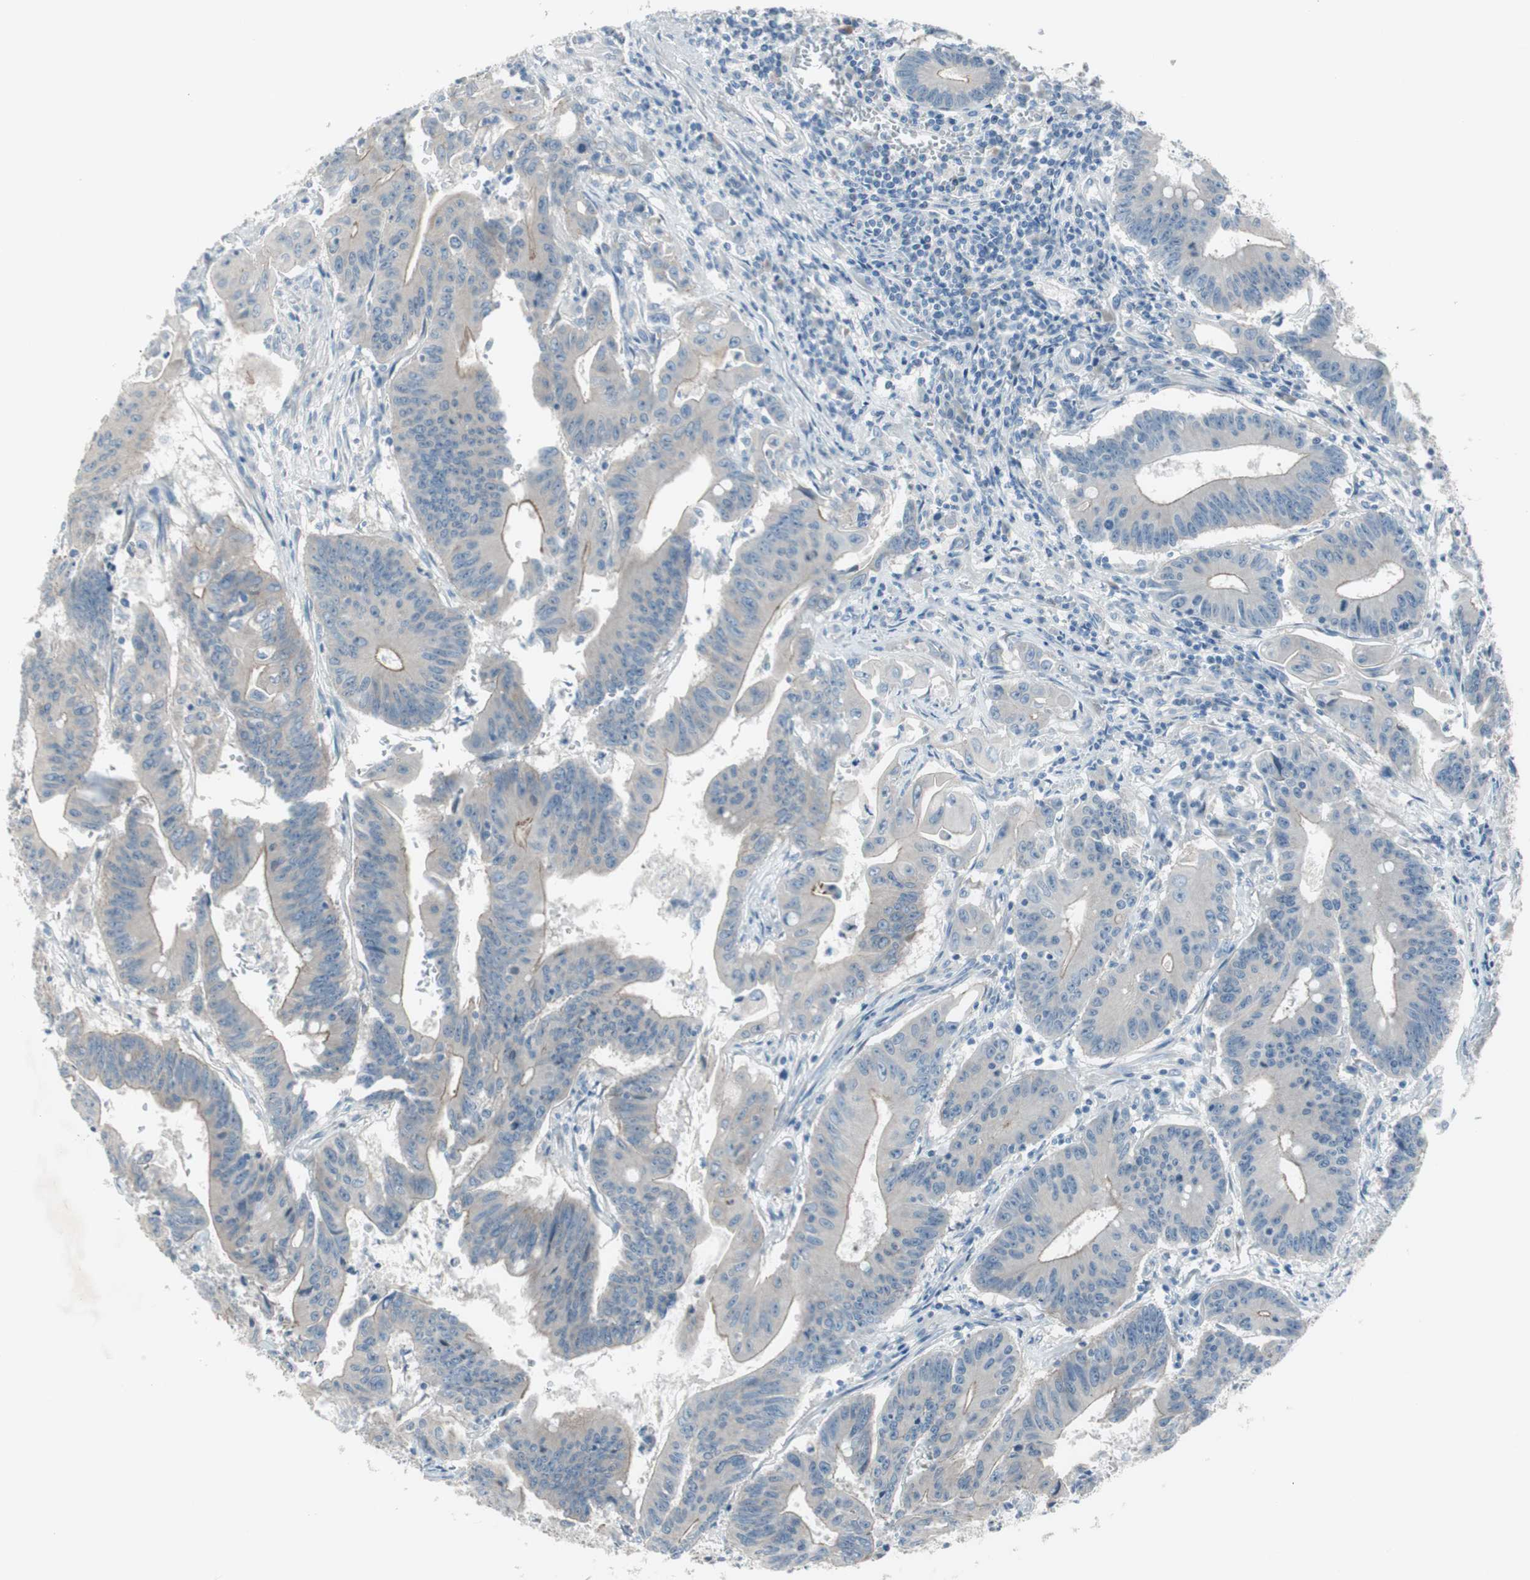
{"staining": {"intensity": "weak", "quantity": "<25%", "location": "cytoplasmic/membranous"}, "tissue": "colorectal cancer", "cell_type": "Tumor cells", "image_type": "cancer", "snomed": [{"axis": "morphology", "description": "Adenocarcinoma, NOS"}, {"axis": "topography", "description": "Colon"}], "caption": "Immunohistochemistry image of human colorectal adenocarcinoma stained for a protein (brown), which exhibits no staining in tumor cells.", "gene": "PRRG4", "patient": {"sex": "male", "age": 45}}